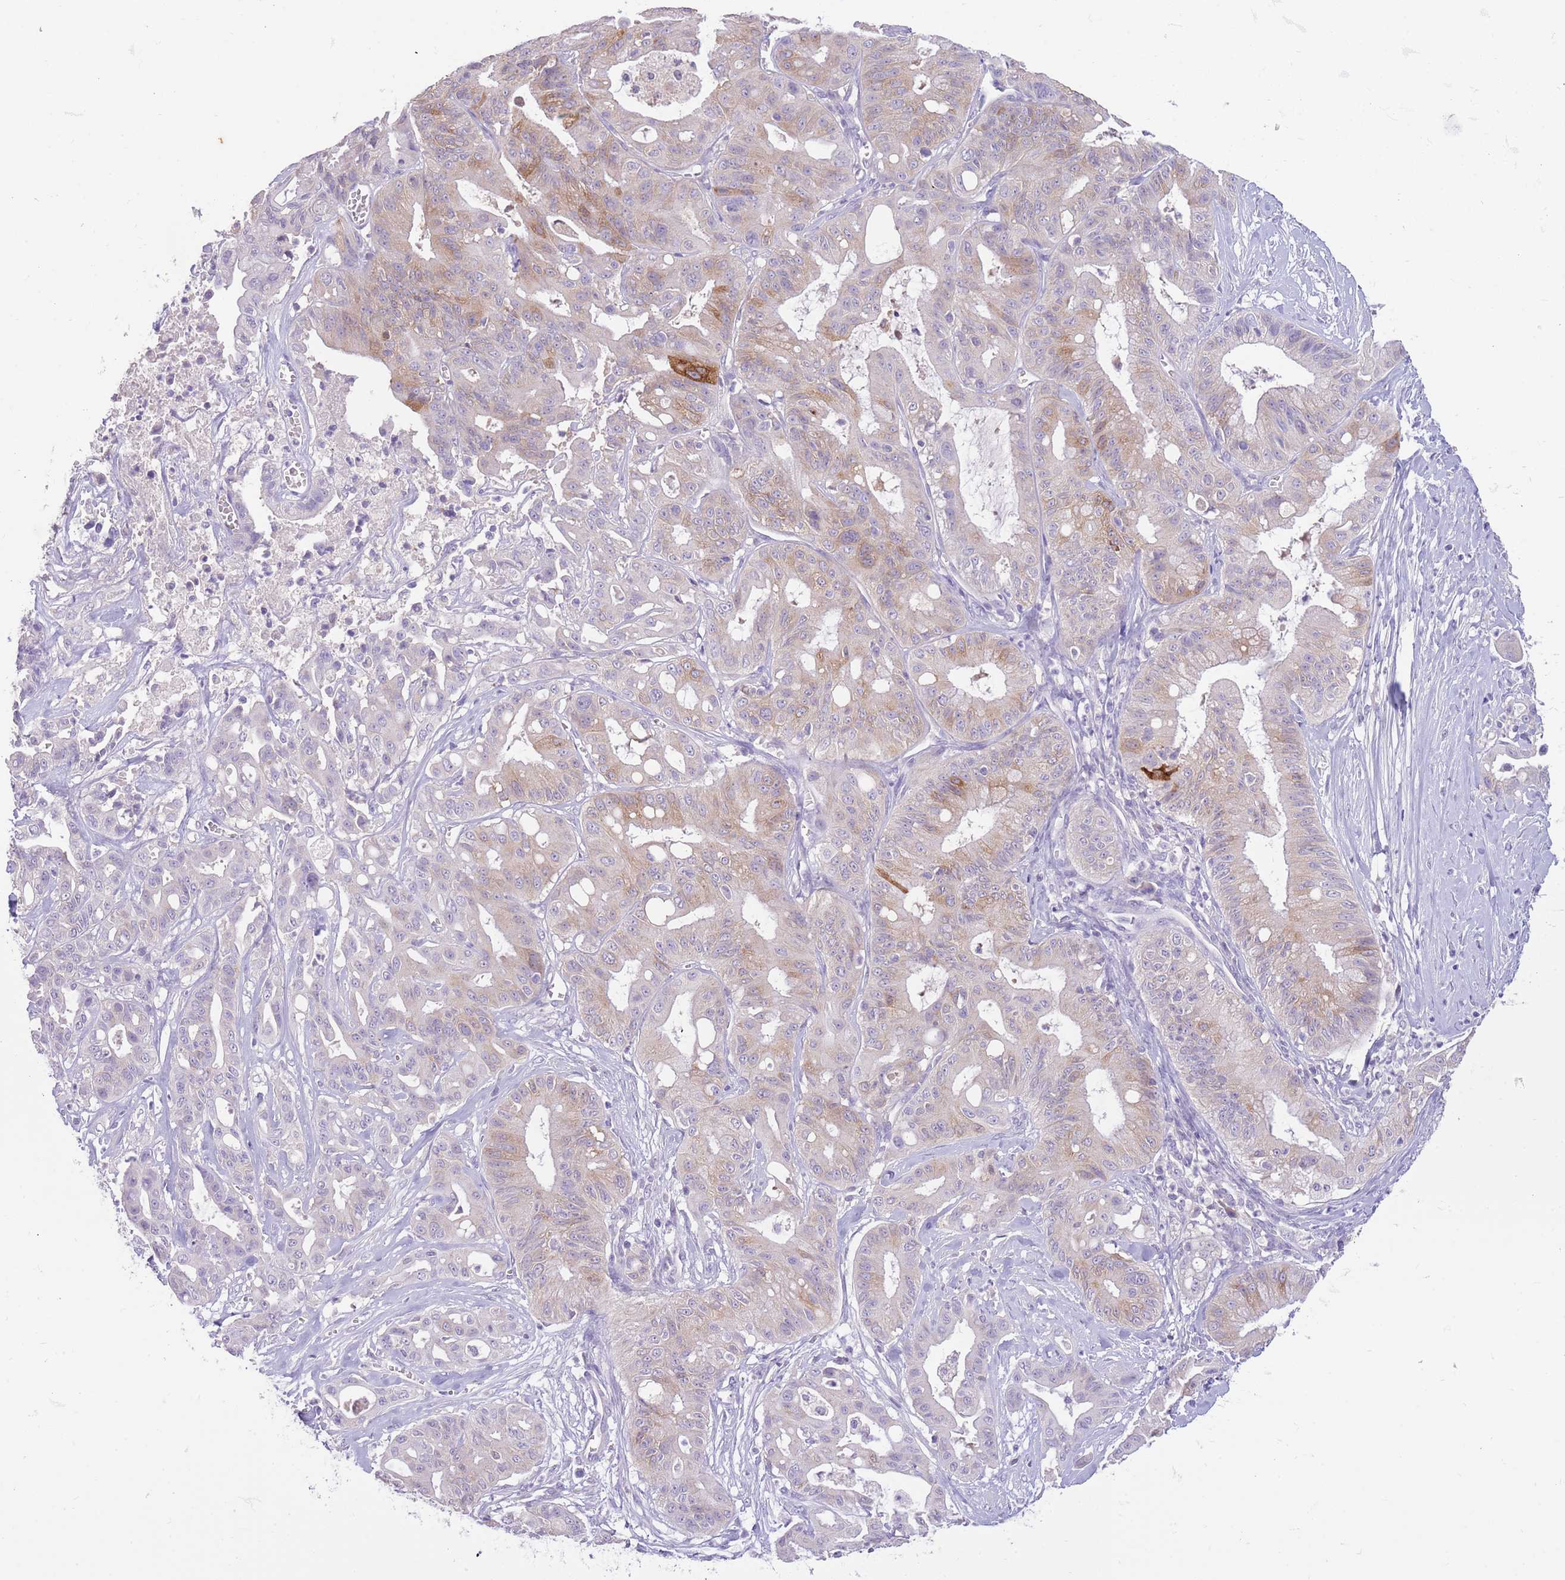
{"staining": {"intensity": "weak", "quantity": "<25%", "location": "cytoplasmic/membranous"}, "tissue": "ovarian cancer", "cell_type": "Tumor cells", "image_type": "cancer", "snomed": [{"axis": "morphology", "description": "Cystadenocarcinoma, mucinous, NOS"}, {"axis": "topography", "description": "Ovary"}], "caption": "DAB immunohistochemical staining of ovarian cancer displays no significant expression in tumor cells.", "gene": "SFTPA1", "patient": {"sex": "female", "age": 70}}